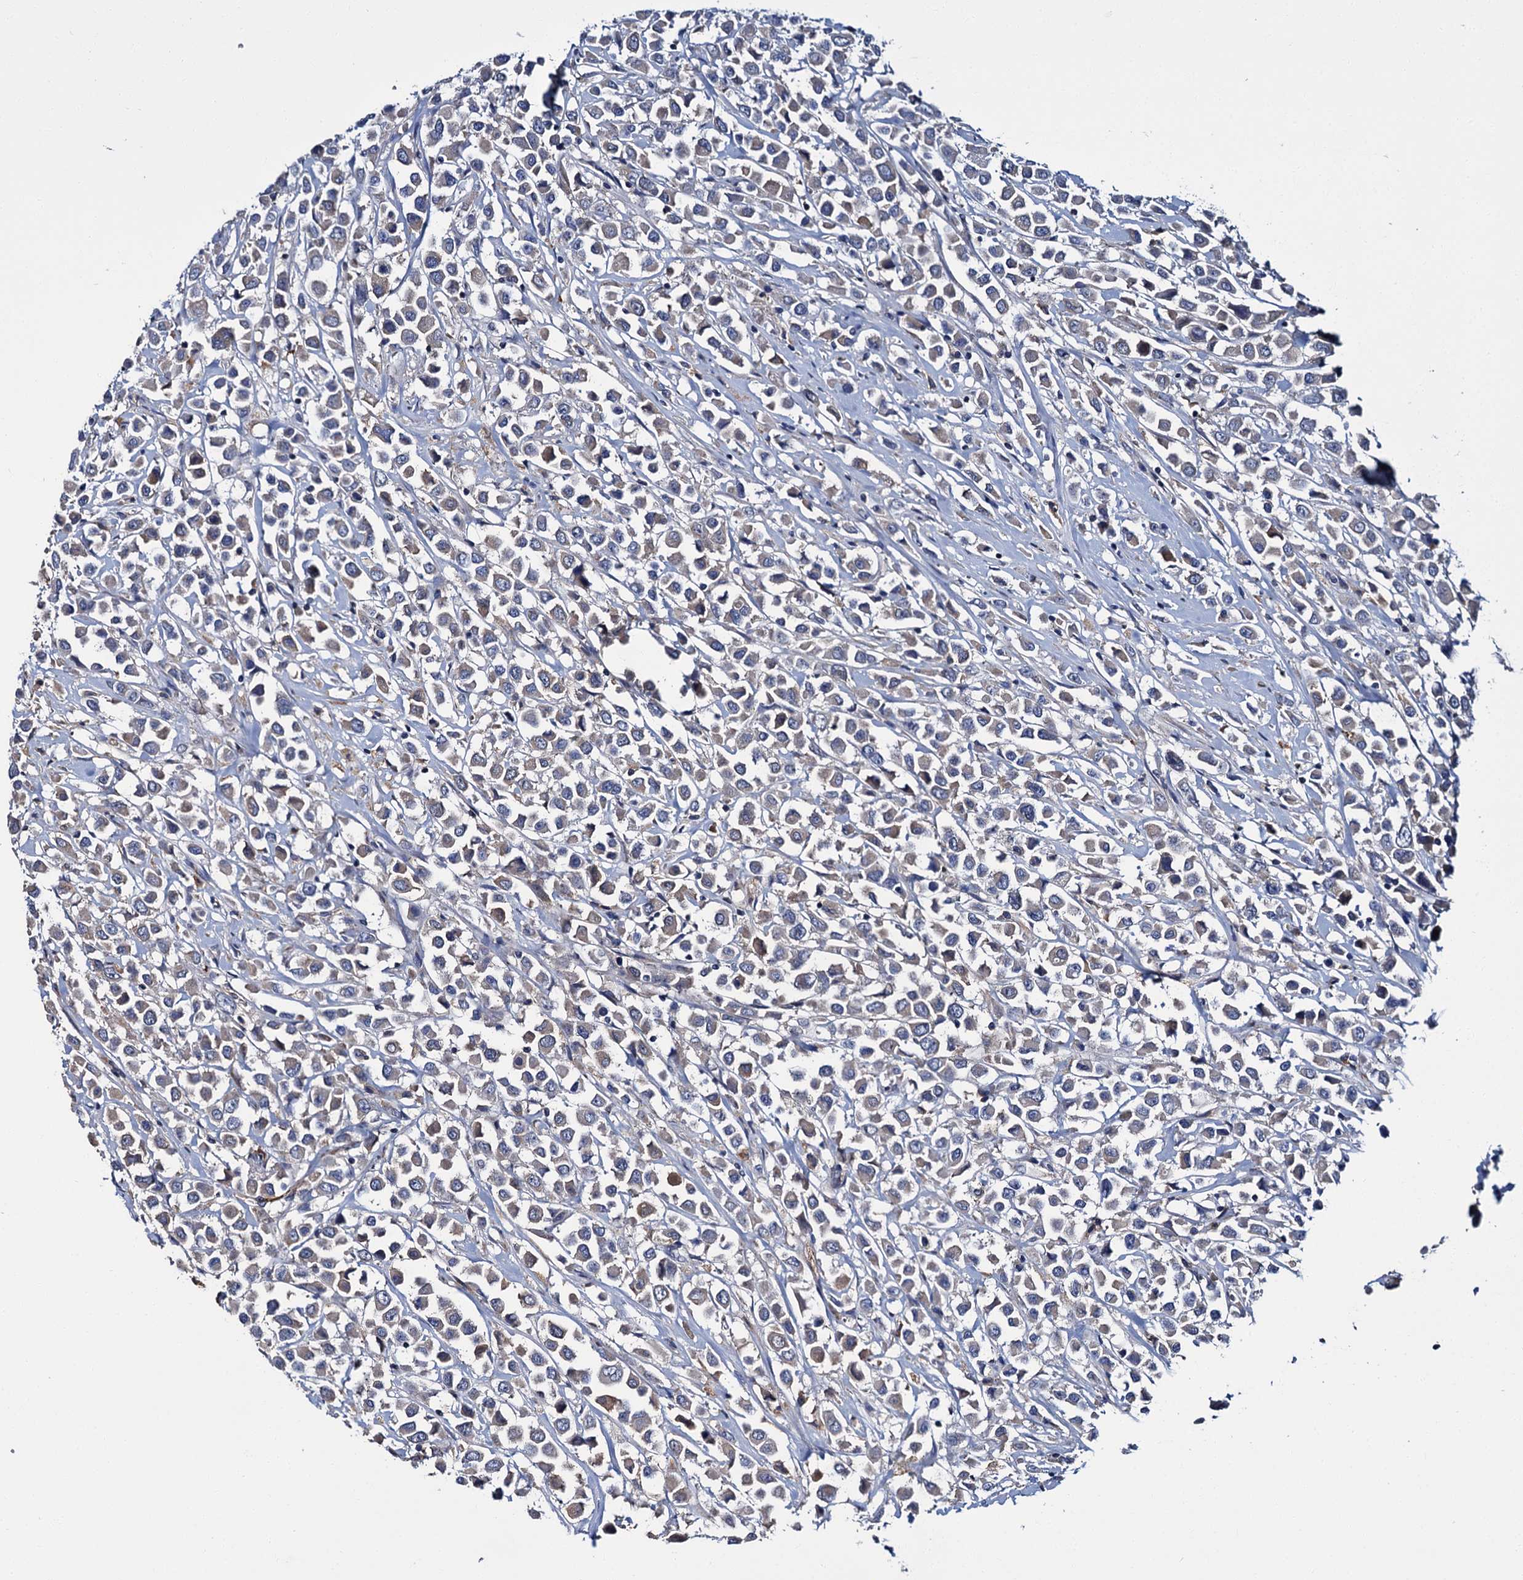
{"staining": {"intensity": "weak", "quantity": "25%-75%", "location": "cytoplasmic/membranous"}, "tissue": "breast cancer", "cell_type": "Tumor cells", "image_type": "cancer", "snomed": [{"axis": "morphology", "description": "Duct carcinoma"}, {"axis": "topography", "description": "Breast"}], "caption": "Protein expression analysis of human intraductal carcinoma (breast) reveals weak cytoplasmic/membranous expression in approximately 25%-75% of tumor cells.", "gene": "CACNA1C", "patient": {"sex": "female", "age": 61}}